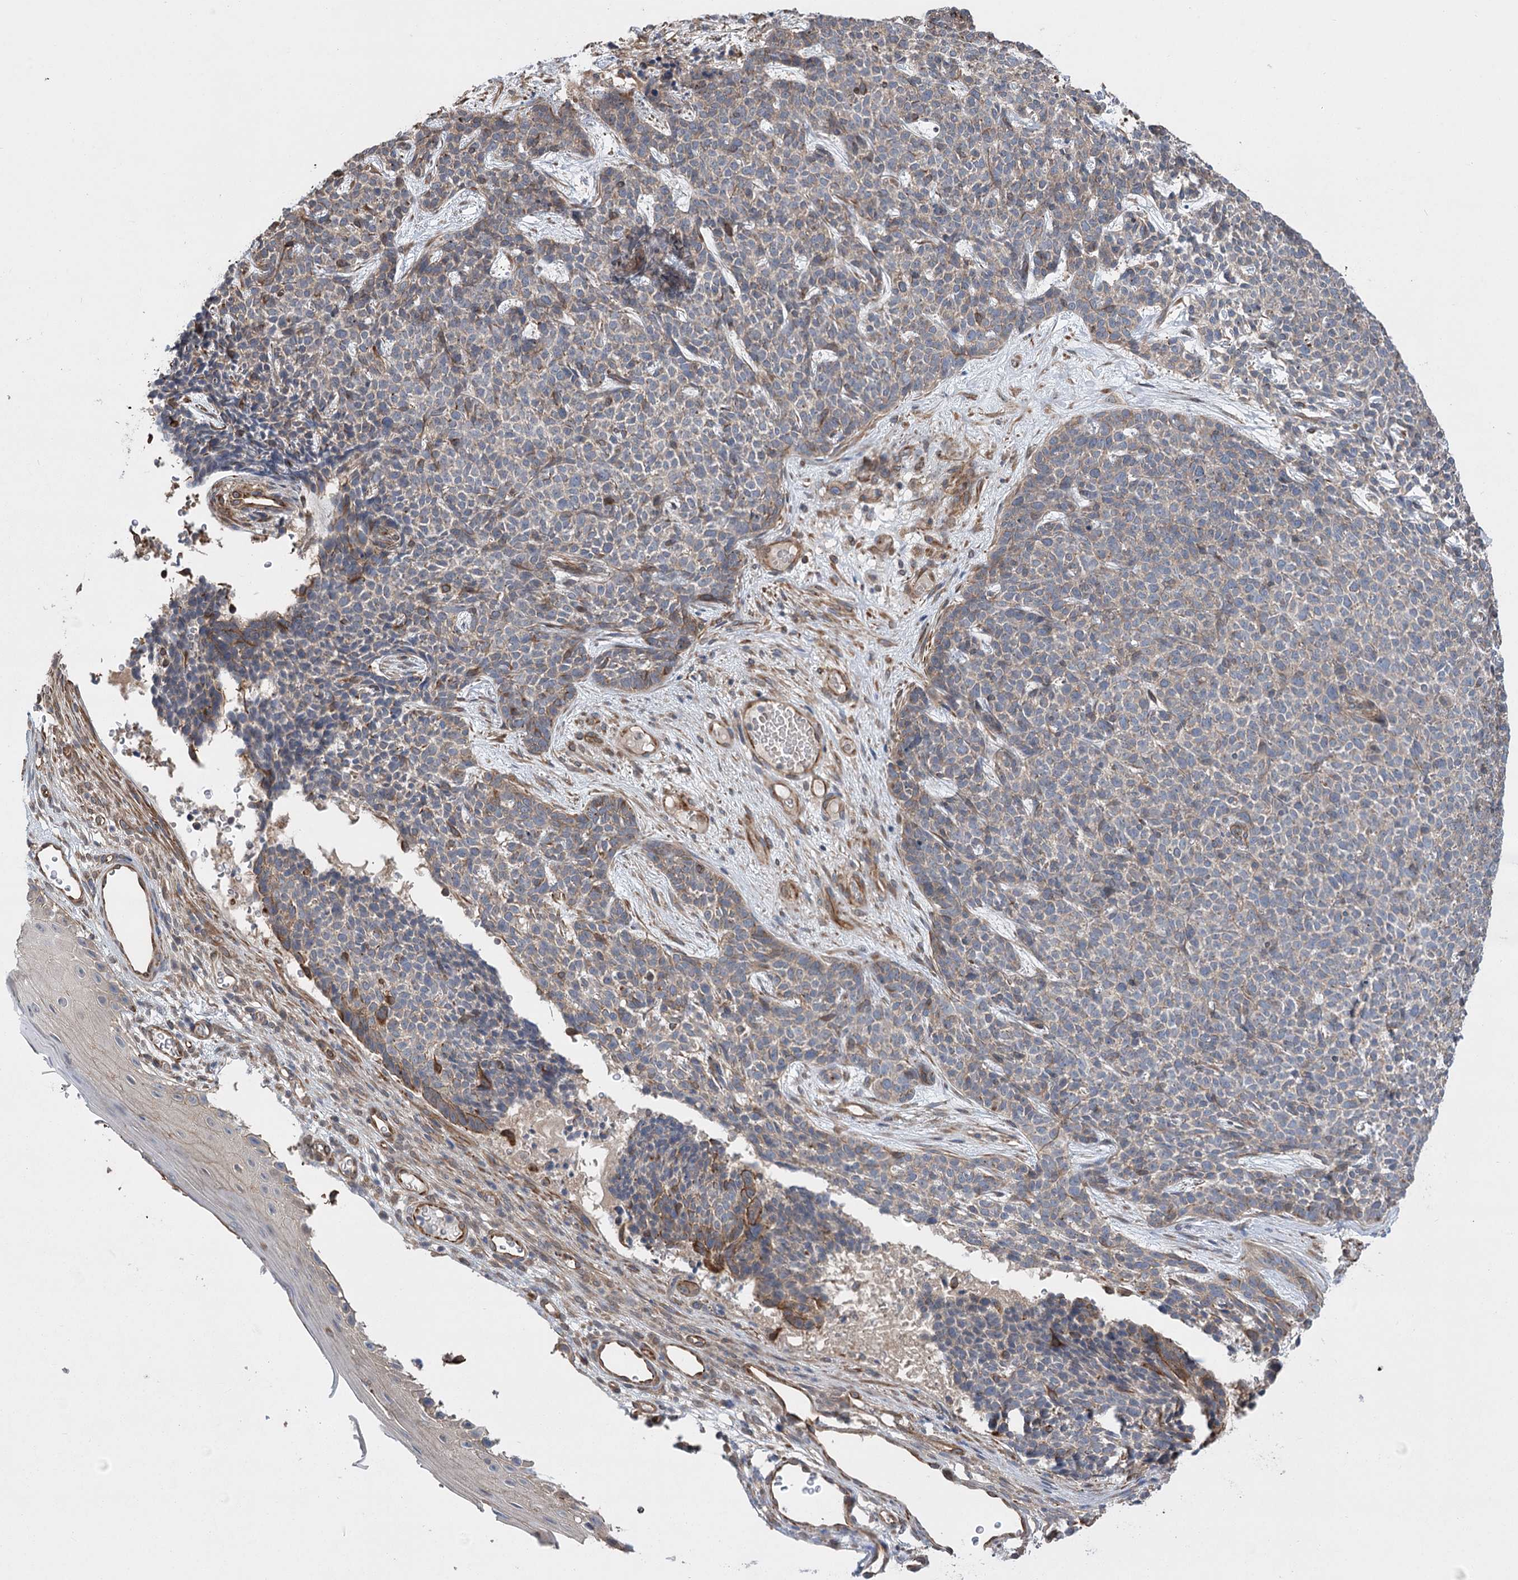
{"staining": {"intensity": "weak", "quantity": "25%-75%", "location": "cytoplasmic/membranous"}, "tissue": "skin cancer", "cell_type": "Tumor cells", "image_type": "cancer", "snomed": [{"axis": "morphology", "description": "Basal cell carcinoma"}, {"axis": "topography", "description": "Skin"}], "caption": "This micrograph demonstrates skin cancer stained with immunohistochemistry to label a protein in brown. The cytoplasmic/membranous of tumor cells show weak positivity for the protein. Nuclei are counter-stained blue.", "gene": "RWDD4", "patient": {"sex": "female", "age": 84}}